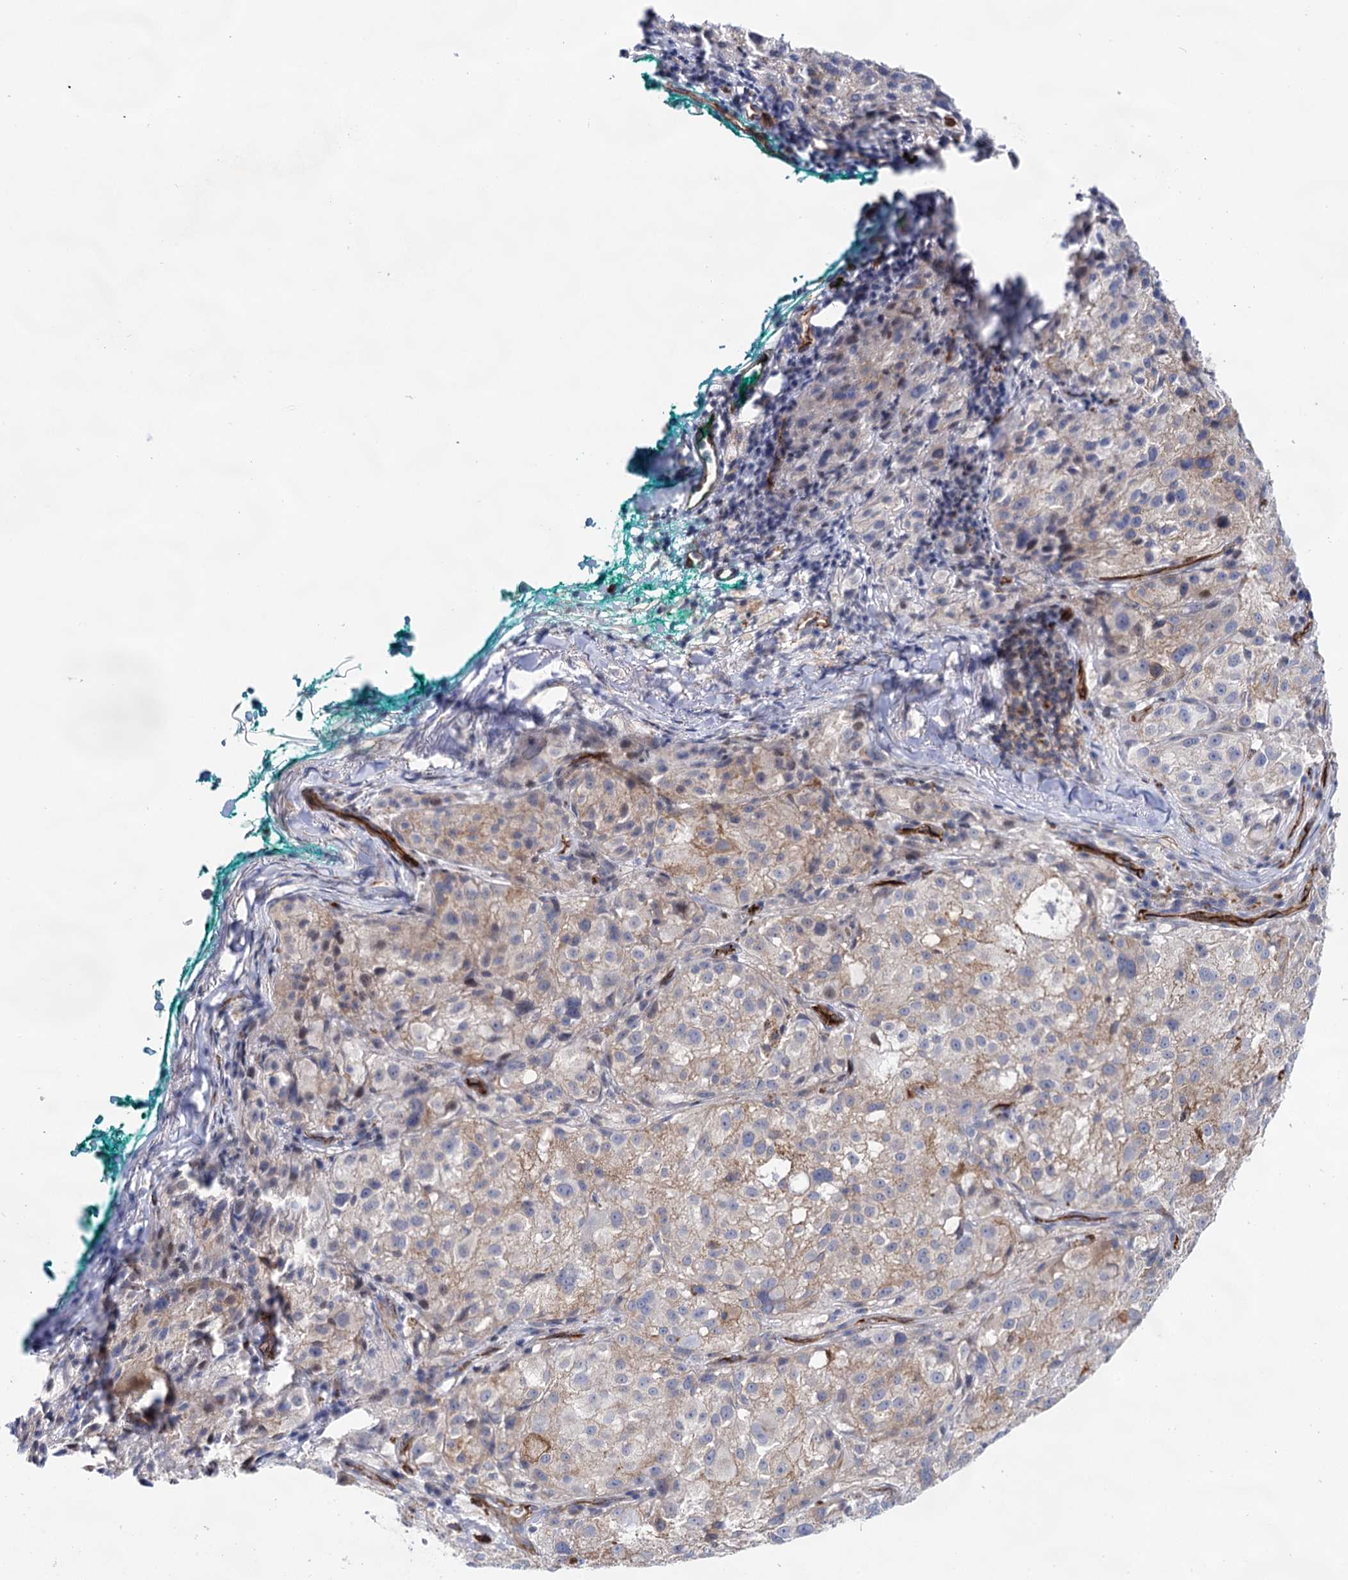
{"staining": {"intensity": "negative", "quantity": "none", "location": "none"}, "tissue": "melanoma", "cell_type": "Tumor cells", "image_type": "cancer", "snomed": [{"axis": "morphology", "description": "Necrosis, NOS"}, {"axis": "morphology", "description": "Malignant melanoma, NOS"}, {"axis": "topography", "description": "Skin"}], "caption": "DAB immunohistochemical staining of melanoma reveals no significant positivity in tumor cells.", "gene": "ABLIM1", "patient": {"sex": "female", "age": 87}}